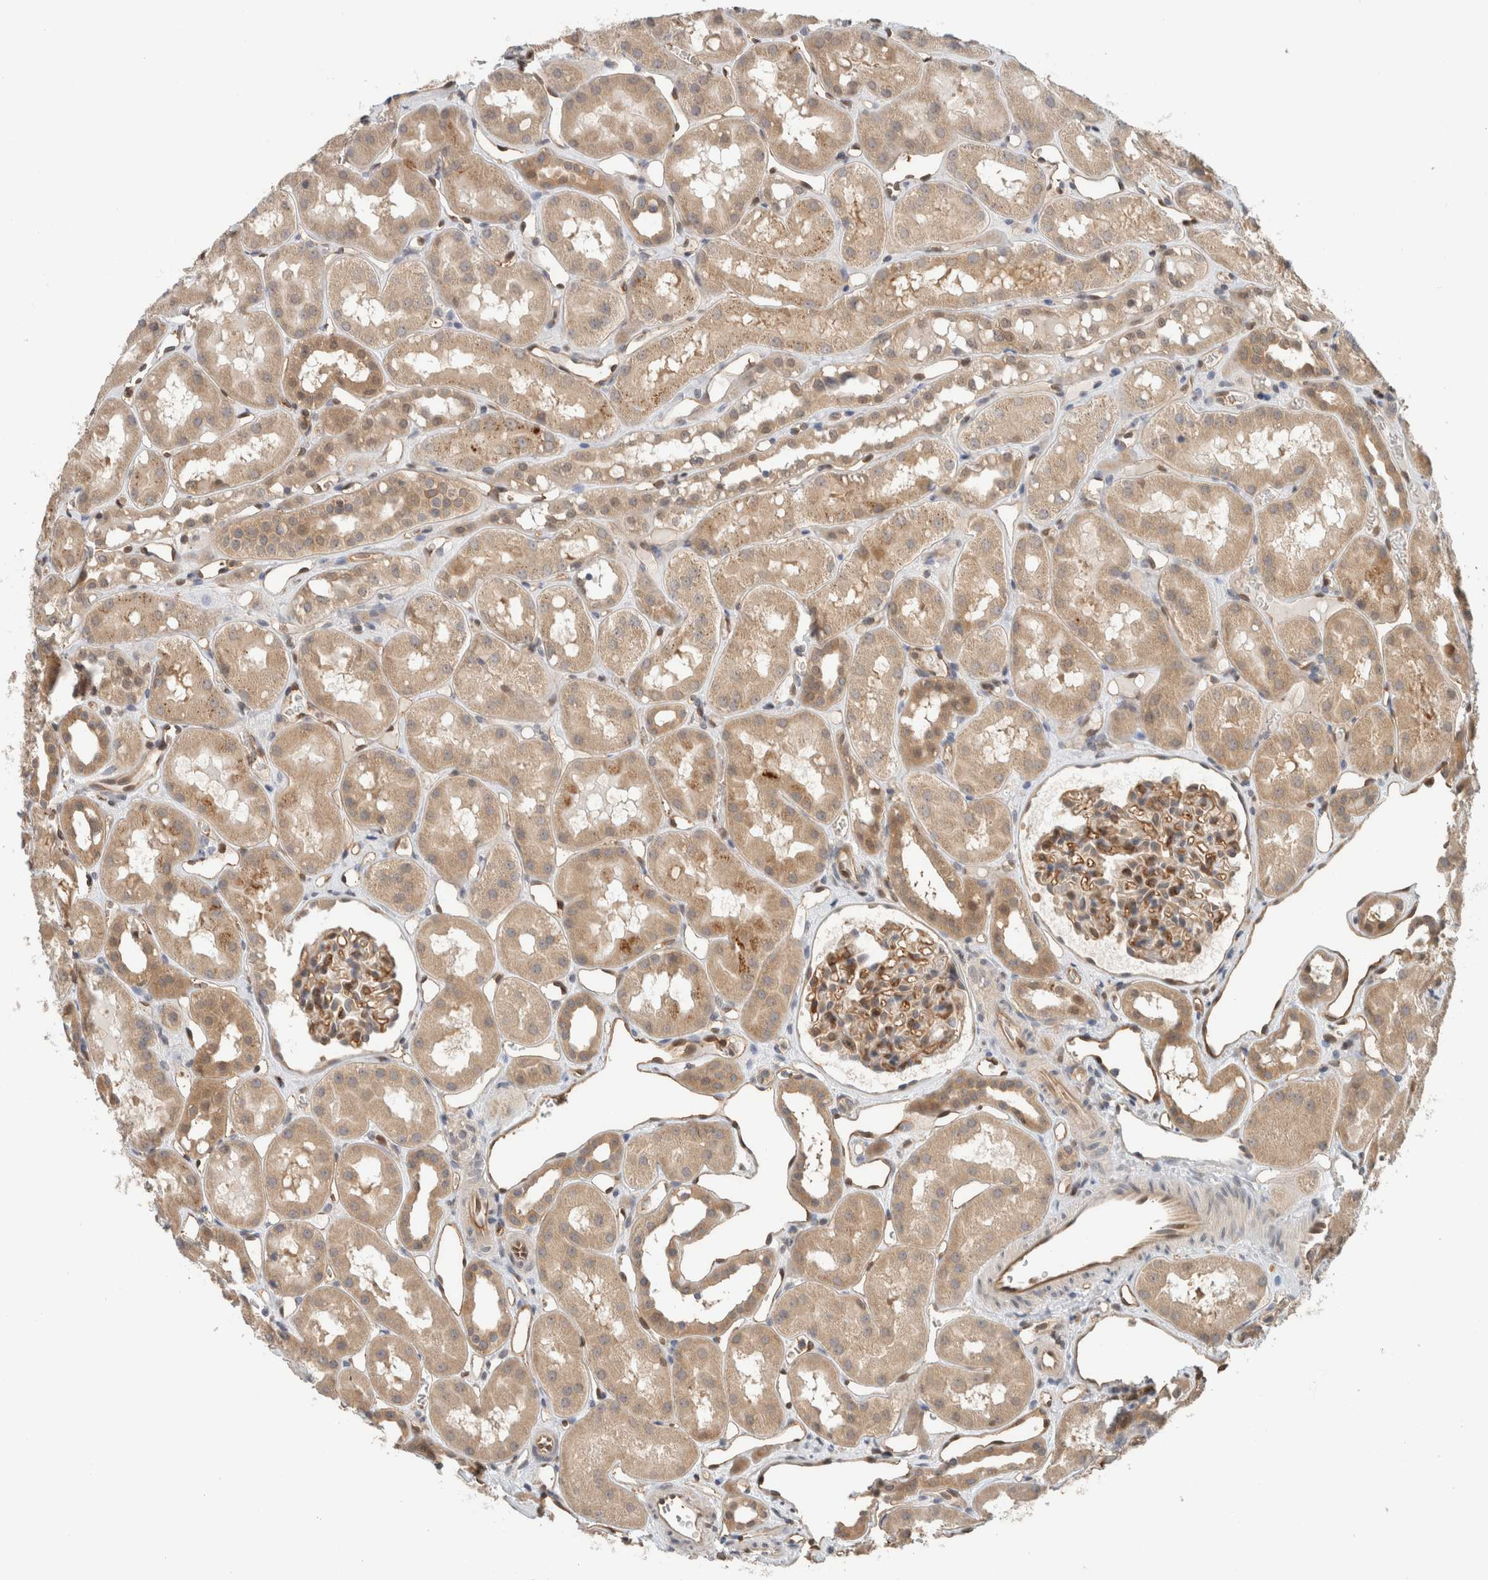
{"staining": {"intensity": "negative", "quantity": "none", "location": "none"}, "tissue": "kidney", "cell_type": "Cells in glomeruli", "image_type": "normal", "snomed": [{"axis": "morphology", "description": "Normal tissue, NOS"}, {"axis": "topography", "description": "Kidney"}], "caption": "DAB (3,3'-diaminobenzidine) immunohistochemical staining of normal kidney exhibits no significant staining in cells in glomeruli.", "gene": "PFDN4", "patient": {"sex": "male", "age": 16}}